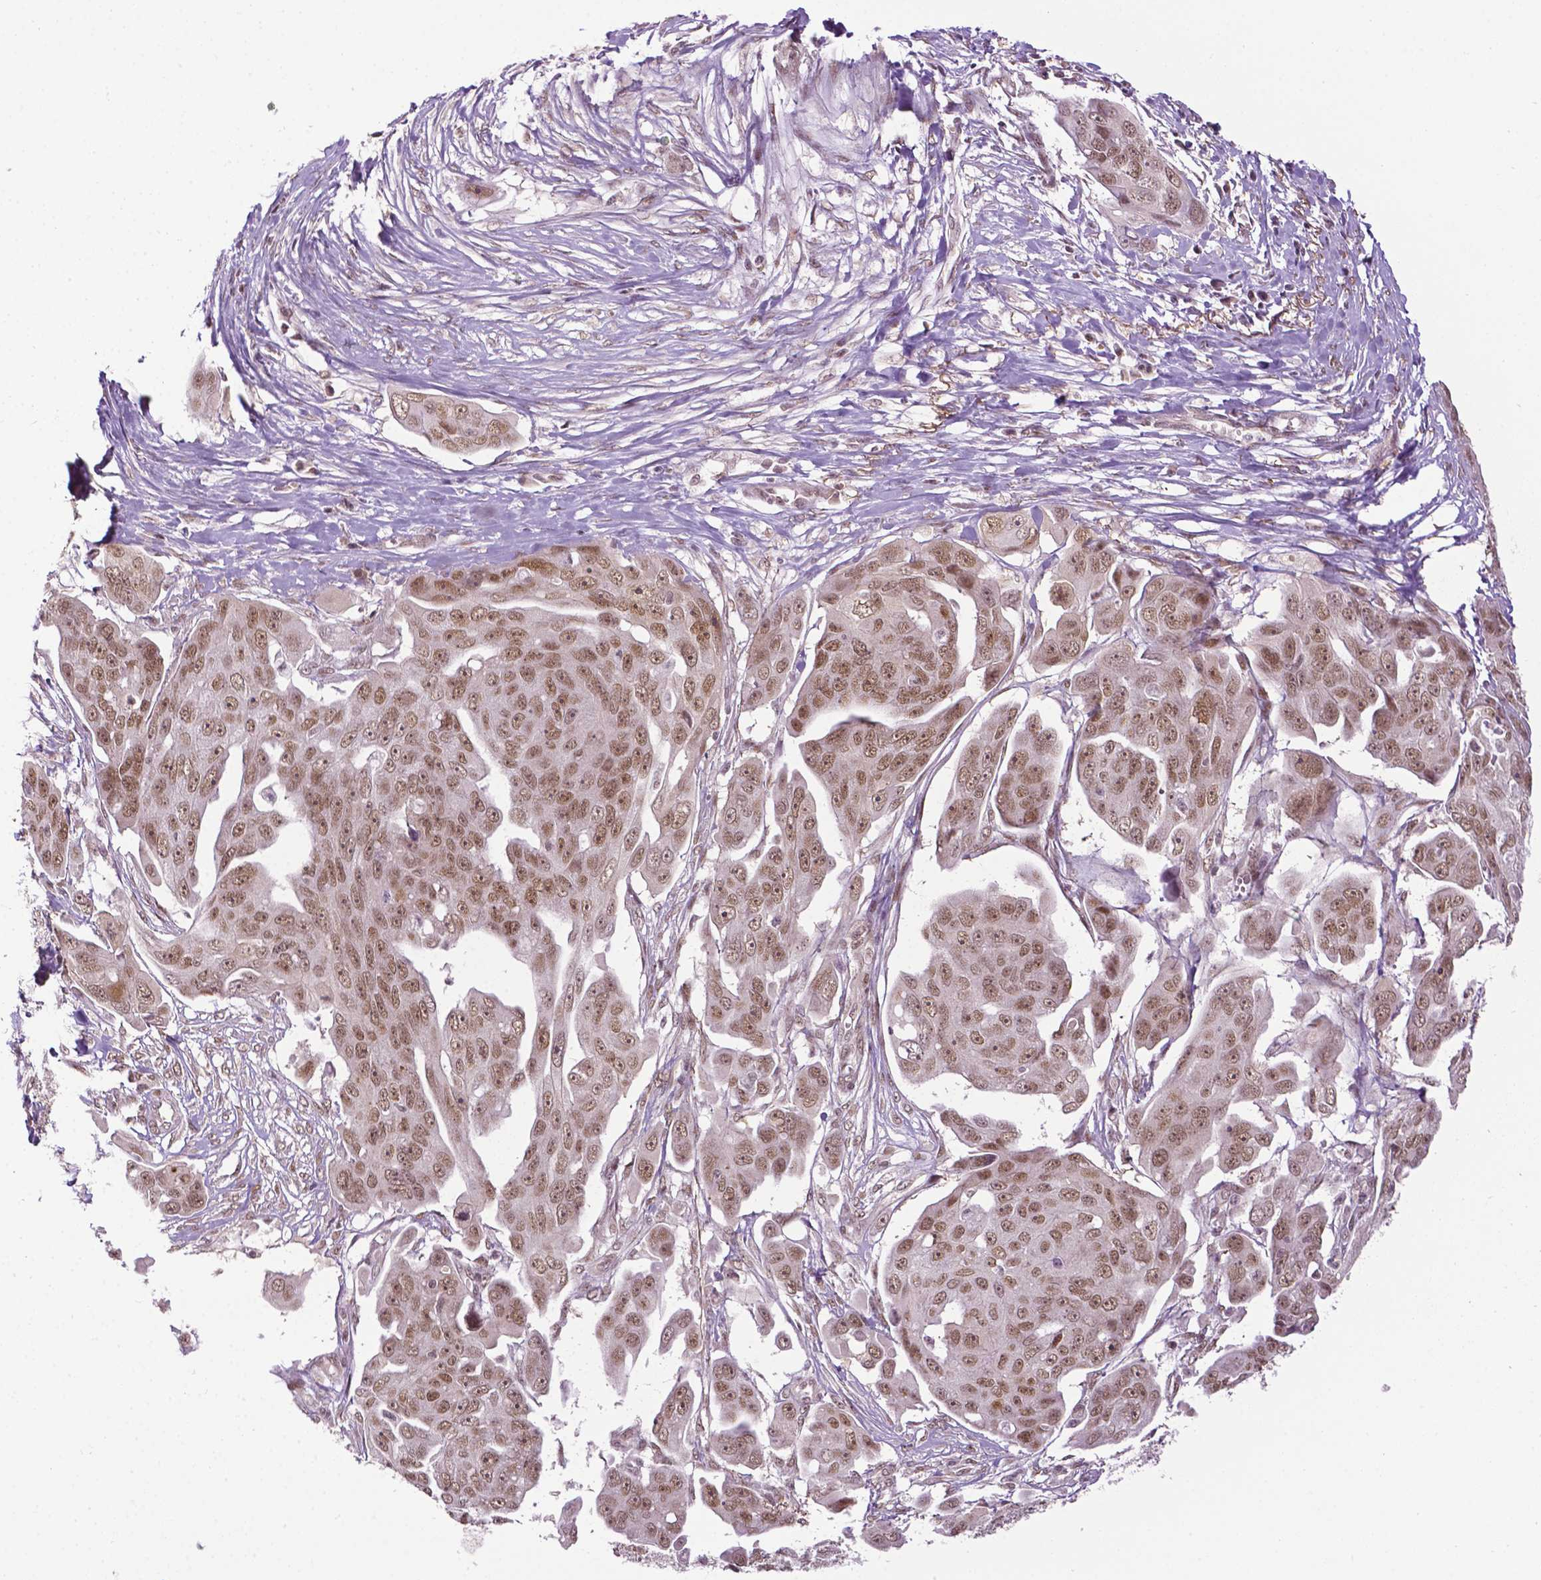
{"staining": {"intensity": "moderate", "quantity": ">75%", "location": "nuclear"}, "tissue": "ovarian cancer", "cell_type": "Tumor cells", "image_type": "cancer", "snomed": [{"axis": "morphology", "description": "Carcinoma, endometroid"}, {"axis": "topography", "description": "Ovary"}], "caption": "A photomicrograph of human ovarian cancer (endometroid carcinoma) stained for a protein exhibits moderate nuclear brown staining in tumor cells.", "gene": "UBQLN4", "patient": {"sex": "female", "age": 70}}